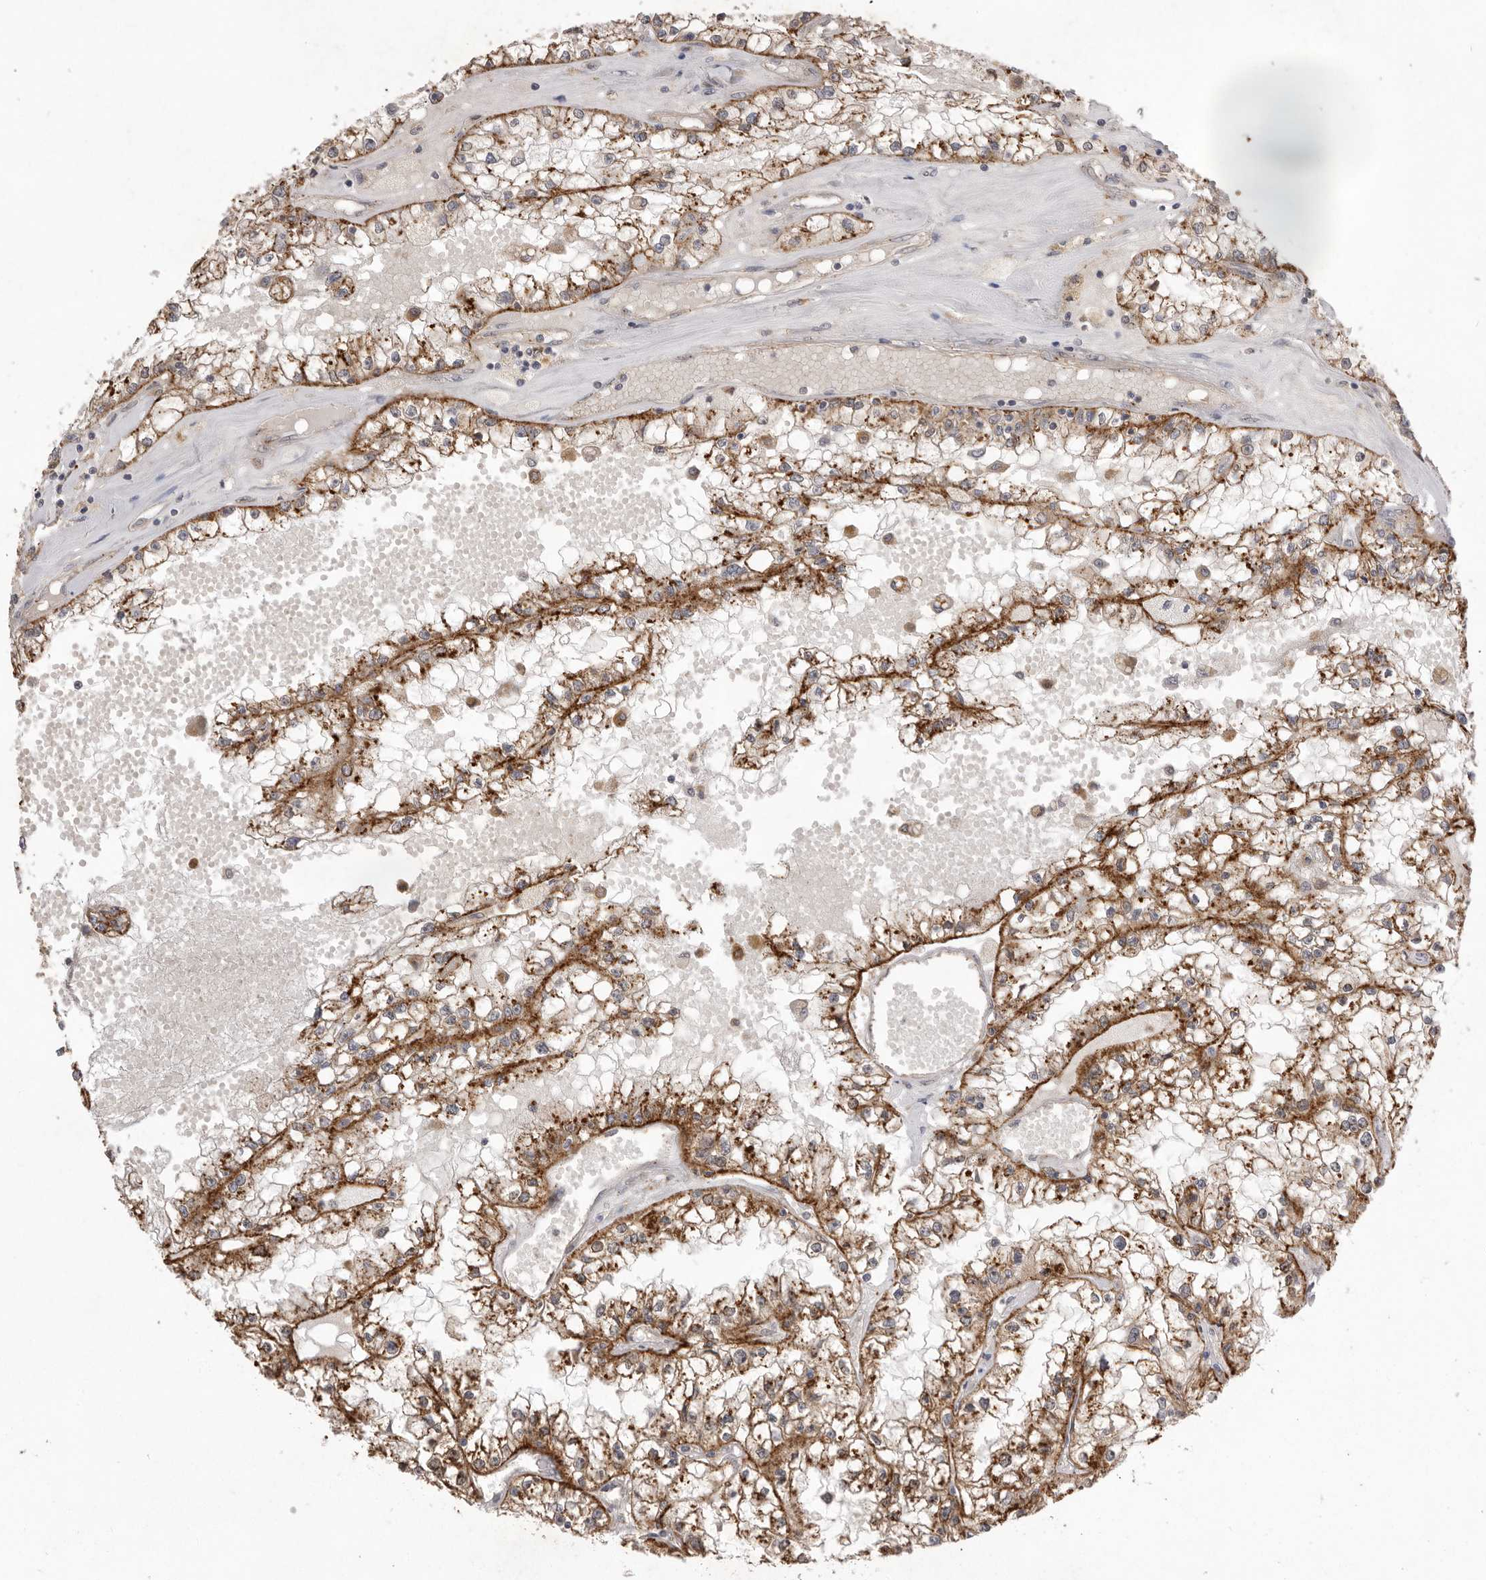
{"staining": {"intensity": "moderate", "quantity": ">75%", "location": "cytoplasmic/membranous"}, "tissue": "renal cancer", "cell_type": "Tumor cells", "image_type": "cancer", "snomed": [{"axis": "morphology", "description": "Adenocarcinoma, NOS"}, {"axis": "topography", "description": "Kidney"}], "caption": "Protein staining displays moderate cytoplasmic/membranous staining in about >75% of tumor cells in renal cancer (adenocarcinoma). (Brightfield microscopy of DAB IHC at high magnification).", "gene": "TLR3", "patient": {"sex": "male", "age": 56}}